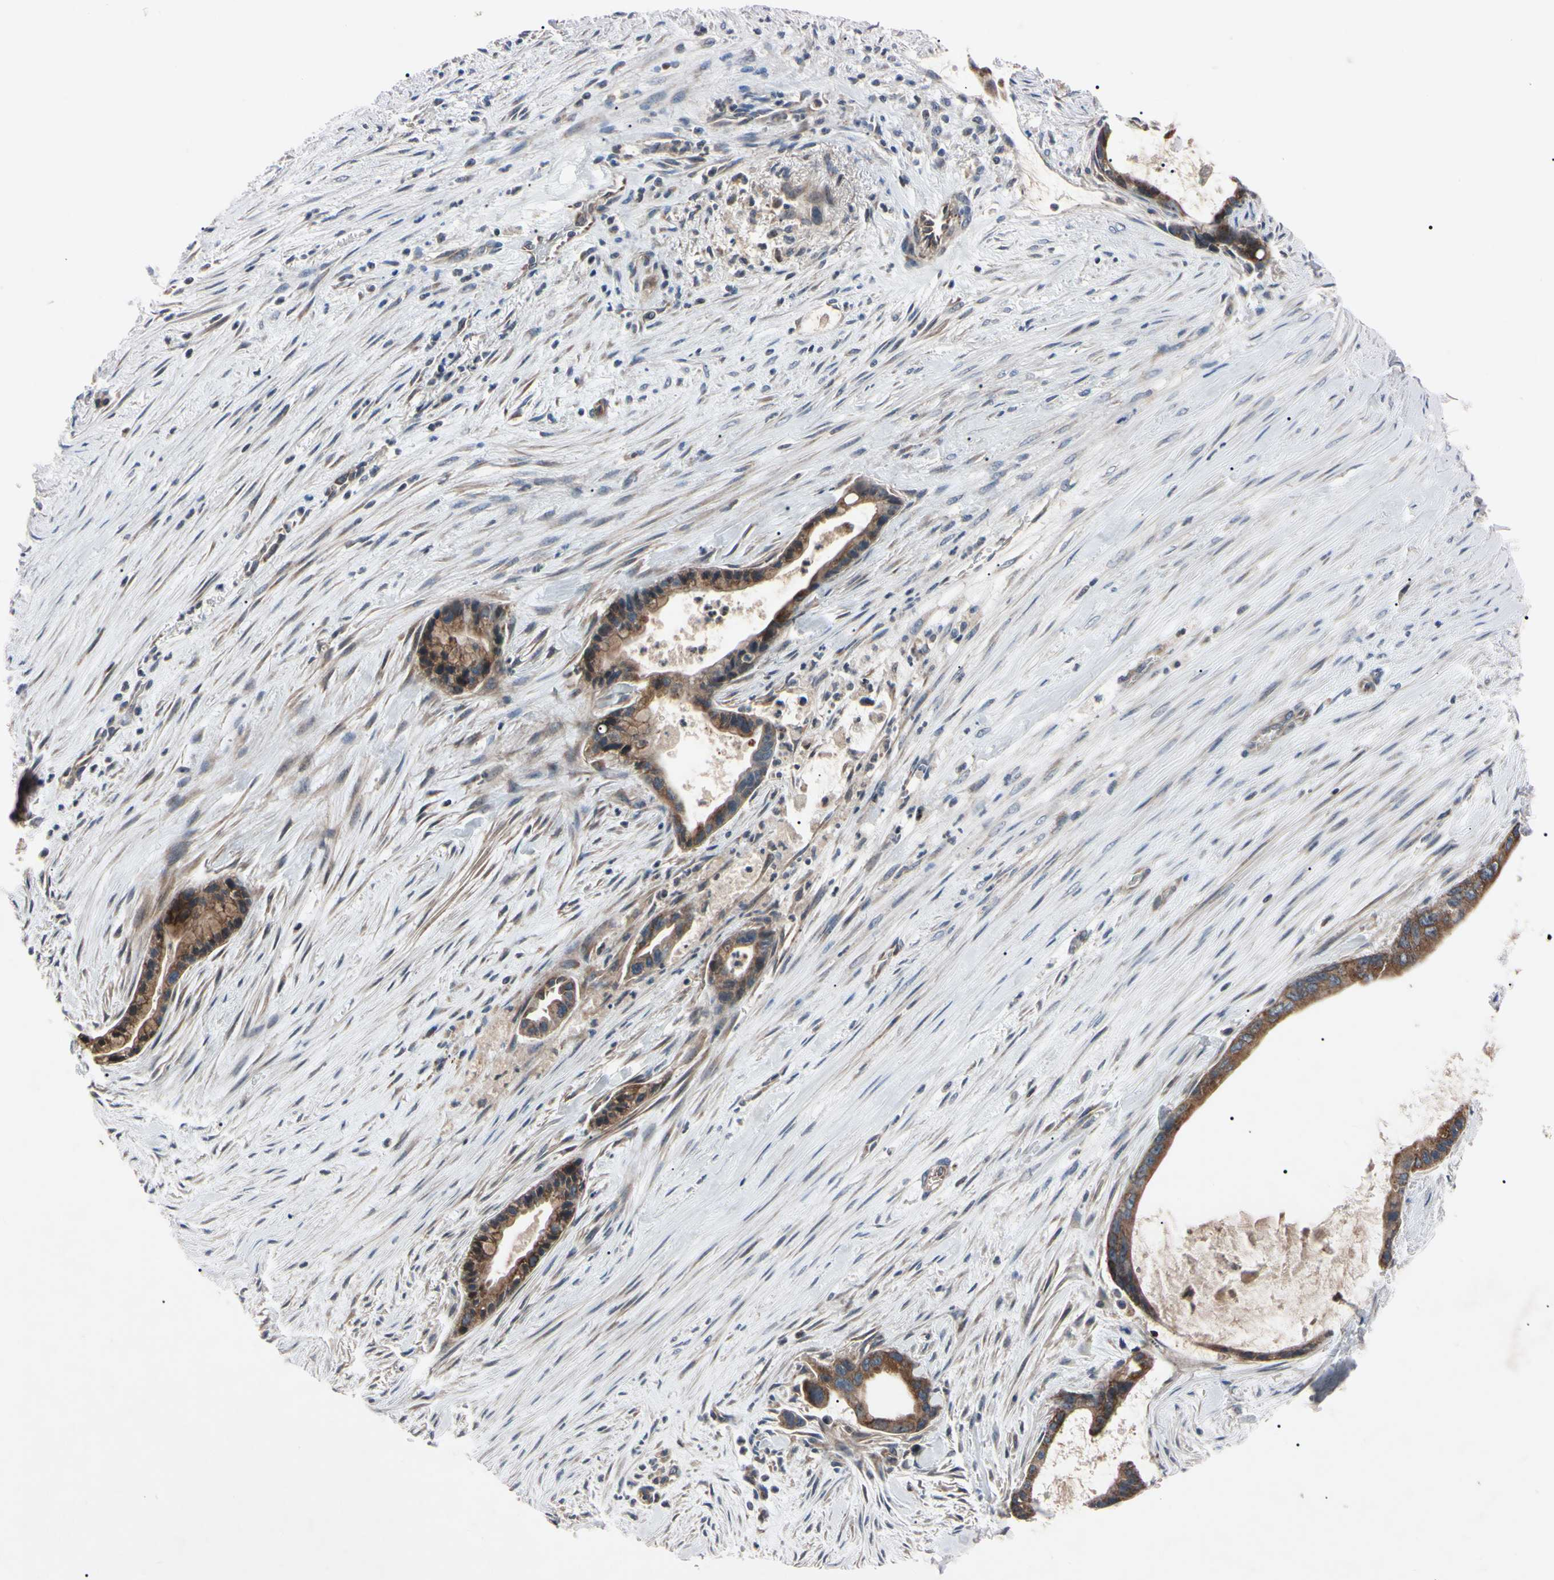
{"staining": {"intensity": "weak", "quantity": ">75%", "location": "cytoplasmic/membranous"}, "tissue": "liver cancer", "cell_type": "Tumor cells", "image_type": "cancer", "snomed": [{"axis": "morphology", "description": "Cholangiocarcinoma"}, {"axis": "topography", "description": "Liver"}], "caption": "This photomicrograph exhibits immunohistochemistry (IHC) staining of liver cancer (cholangiocarcinoma), with low weak cytoplasmic/membranous expression in about >75% of tumor cells.", "gene": "TNFRSF1A", "patient": {"sex": "female", "age": 55}}